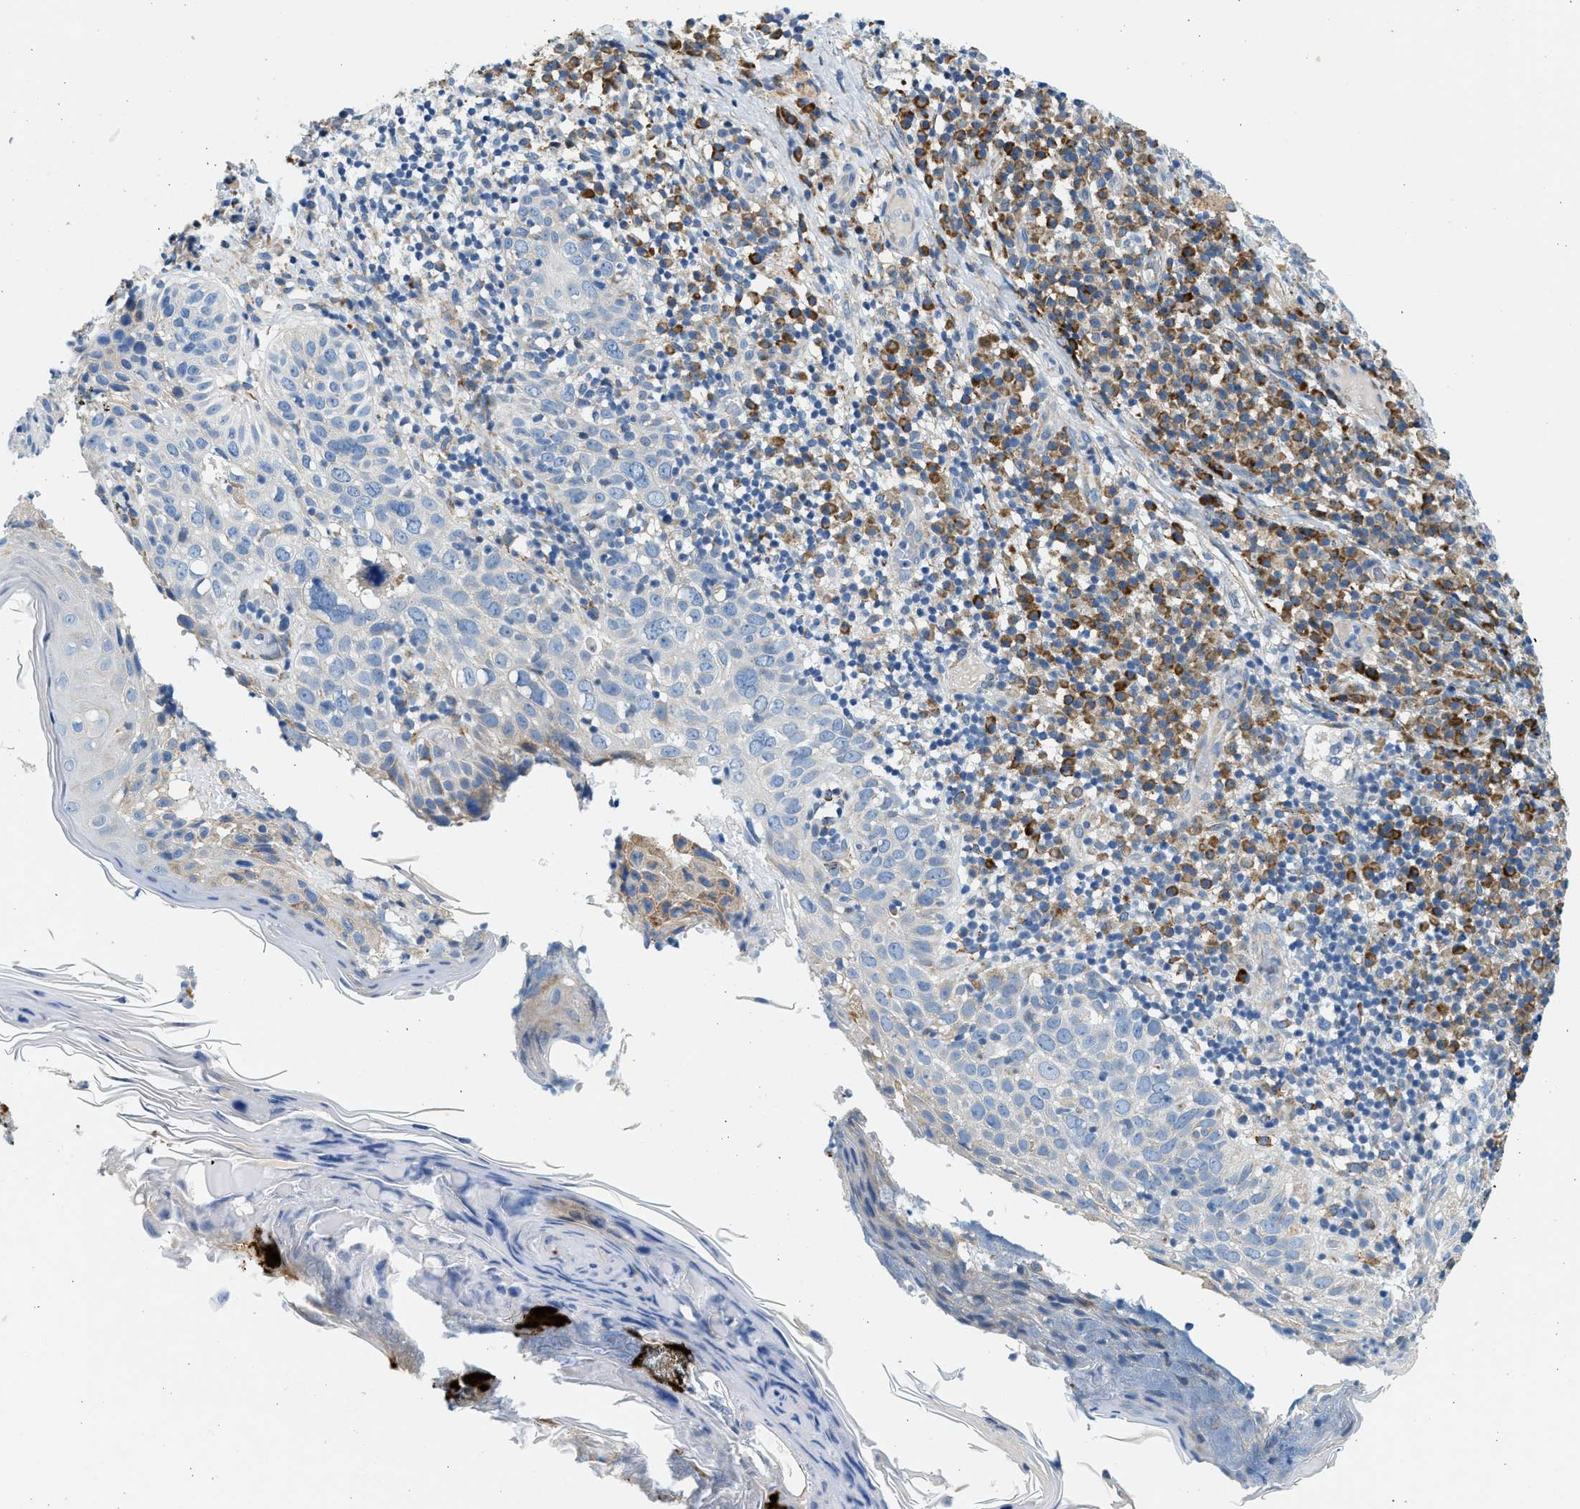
{"staining": {"intensity": "negative", "quantity": "none", "location": "none"}, "tissue": "skin cancer", "cell_type": "Tumor cells", "image_type": "cancer", "snomed": [{"axis": "morphology", "description": "Squamous cell carcinoma in situ, NOS"}, {"axis": "morphology", "description": "Squamous cell carcinoma, NOS"}, {"axis": "topography", "description": "Skin"}], "caption": "IHC of human skin squamous cell carcinoma in situ demonstrates no expression in tumor cells.", "gene": "CNTN6", "patient": {"sex": "male", "age": 93}}